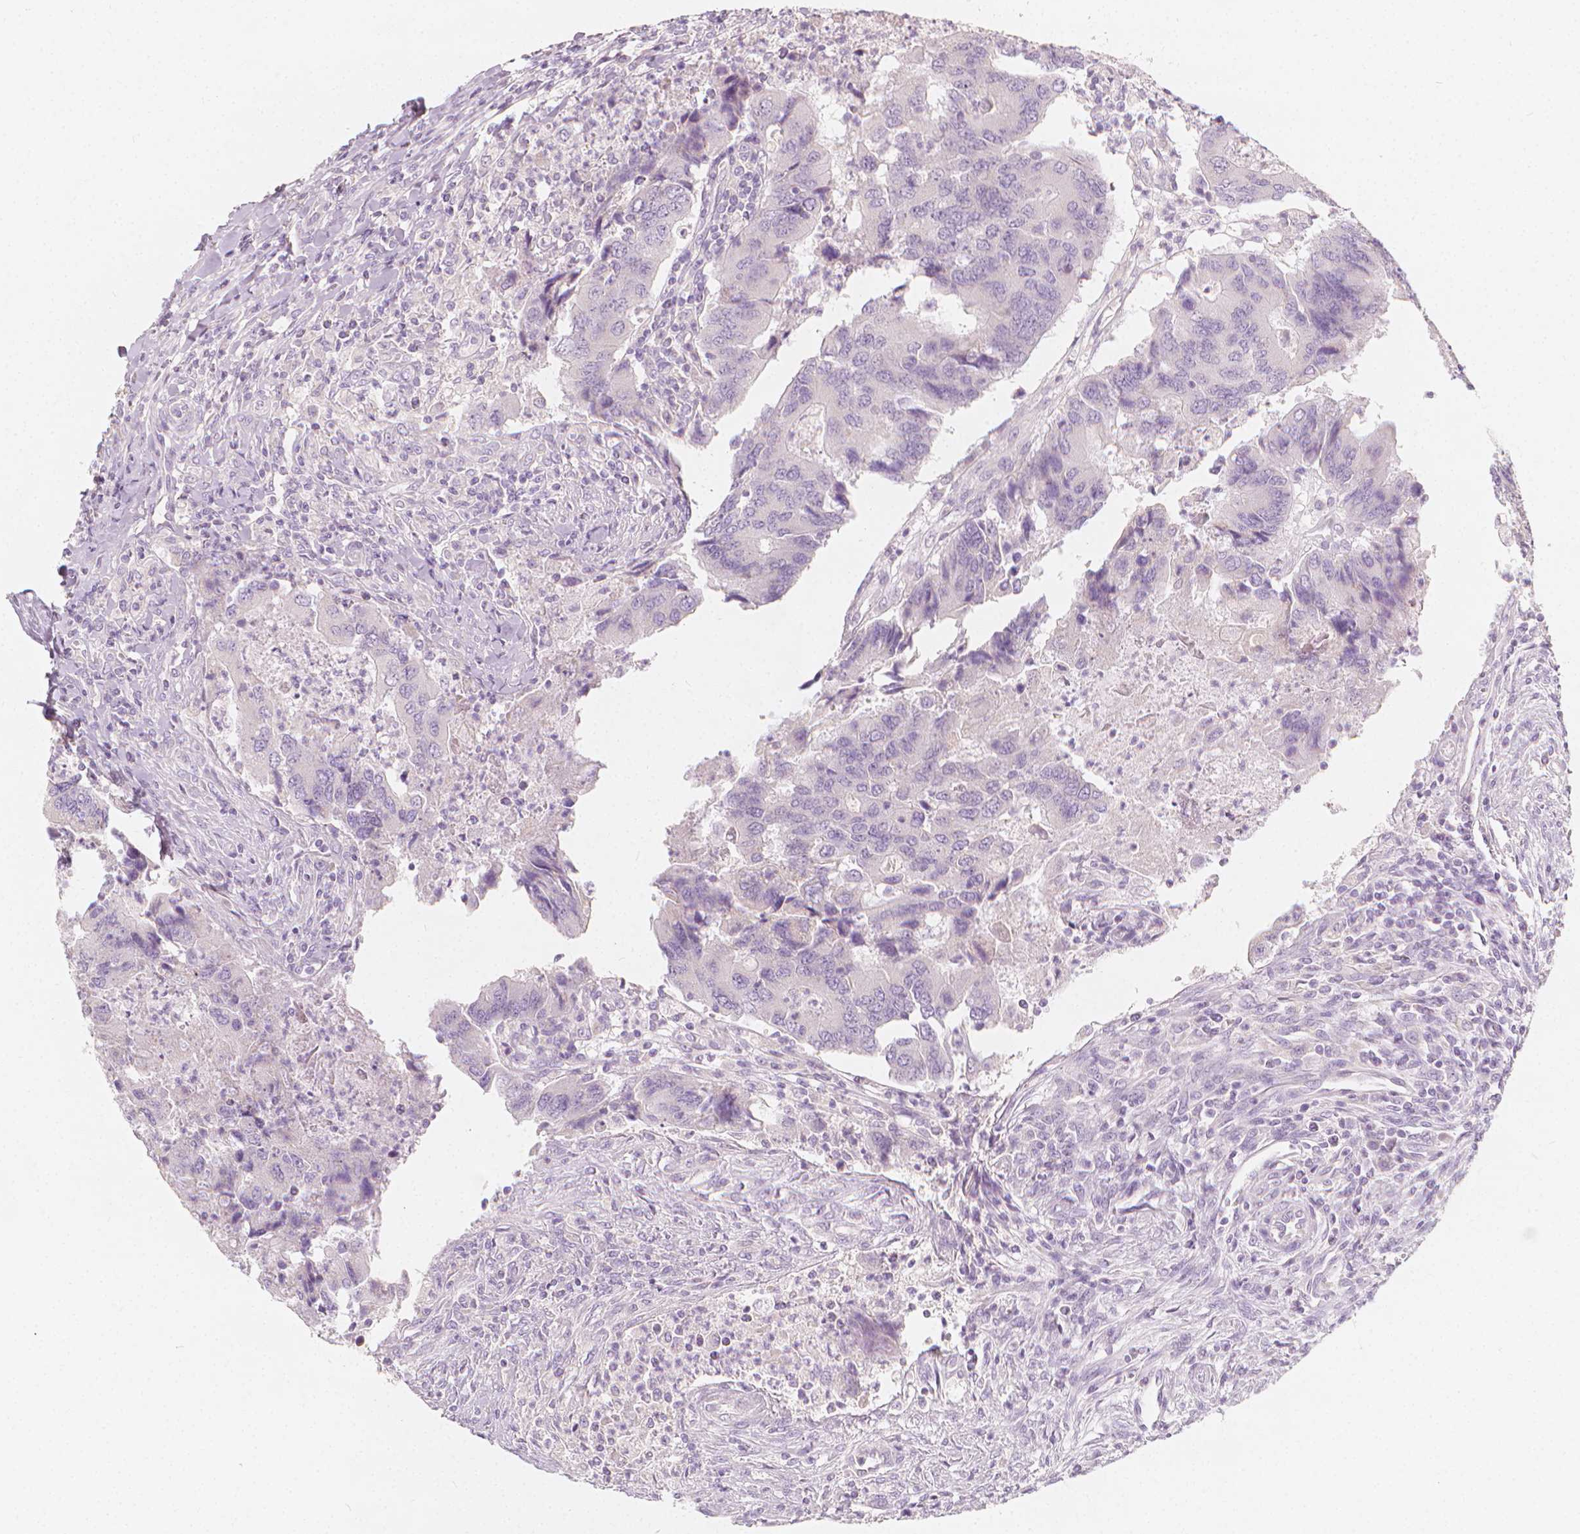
{"staining": {"intensity": "negative", "quantity": "none", "location": "none"}, "tissue": "colorectal cancer", "cell_type": "Tumor cells", "image_type": "cancer", "snomed": [{"axis": "morphology", "description": "Adenocarcinoma, NOS"}, {"axis": "topography", "description": "Colon"}], "caption": "Immunohistochemical staining of human colorectal cancer shows no significant expression in tumor cells. (DAB (3,3'-diaminobenzidine) immunohistochemistry (IHC), high magnification).", "gene": "RBFOX1", "patient": {"sex": "female", "age": 67}}